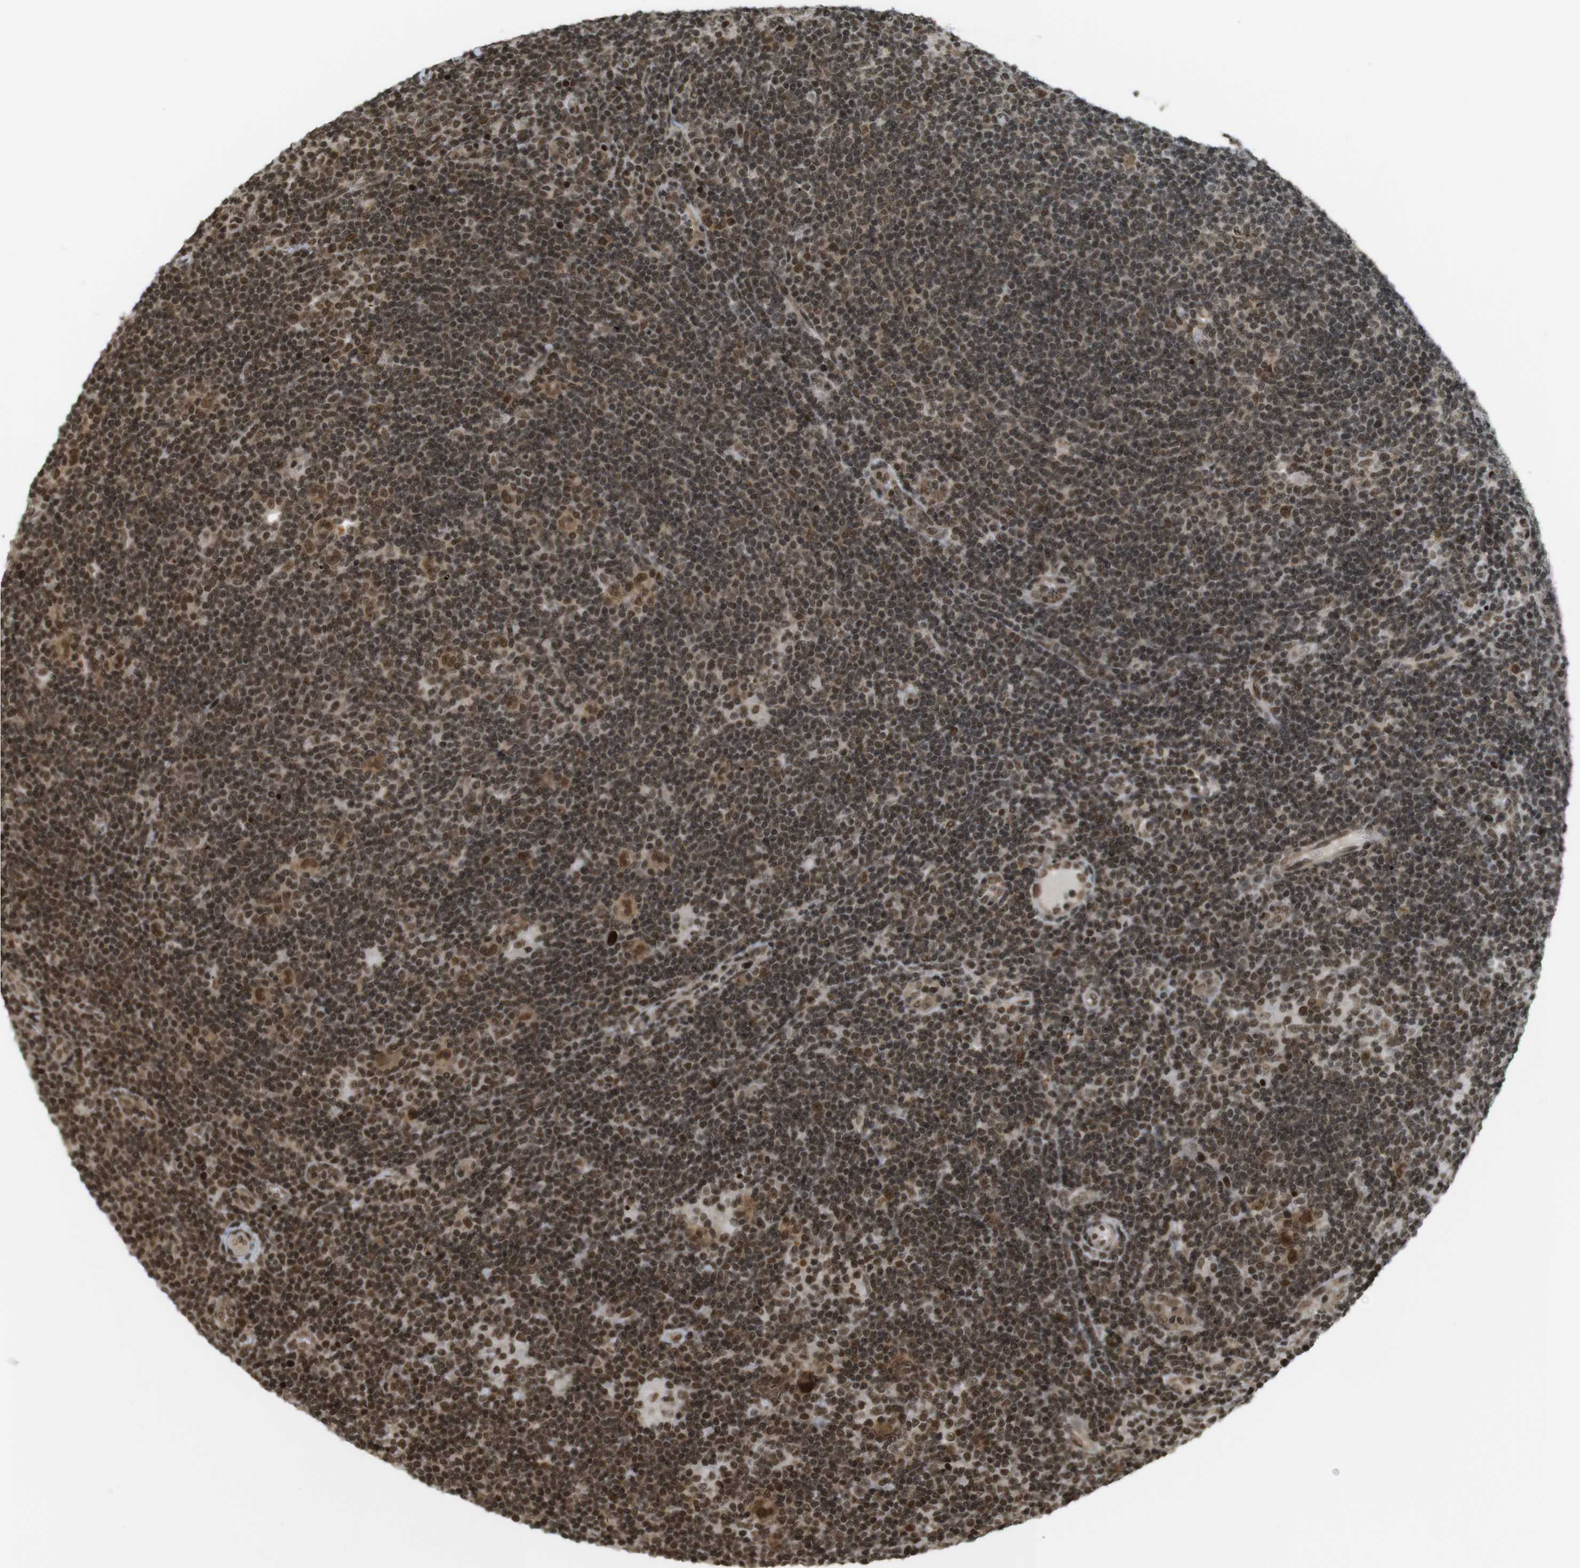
{"staining": {"intensity": "moderate", "quantity": ">75%", "location": "cytoplasmic/membranous,nuclear"}, "tissue": "lymphoma", "cell_type": "Tumor cells", "image_type": "cancer", "snomed": [{"axis": "morphology", "description": "Hodgkin's disease, NOS"}, {"axis": "topography", "description": "Lymph node"}], "caption": "The immunohistochemical stain labels moderate cytoplasmic/membranous and nuclear expression in tumor cells of Hodgkin's disease tissue.", "gene": "RUVBL2", "patient": {"sex": "female", "age": 57}}